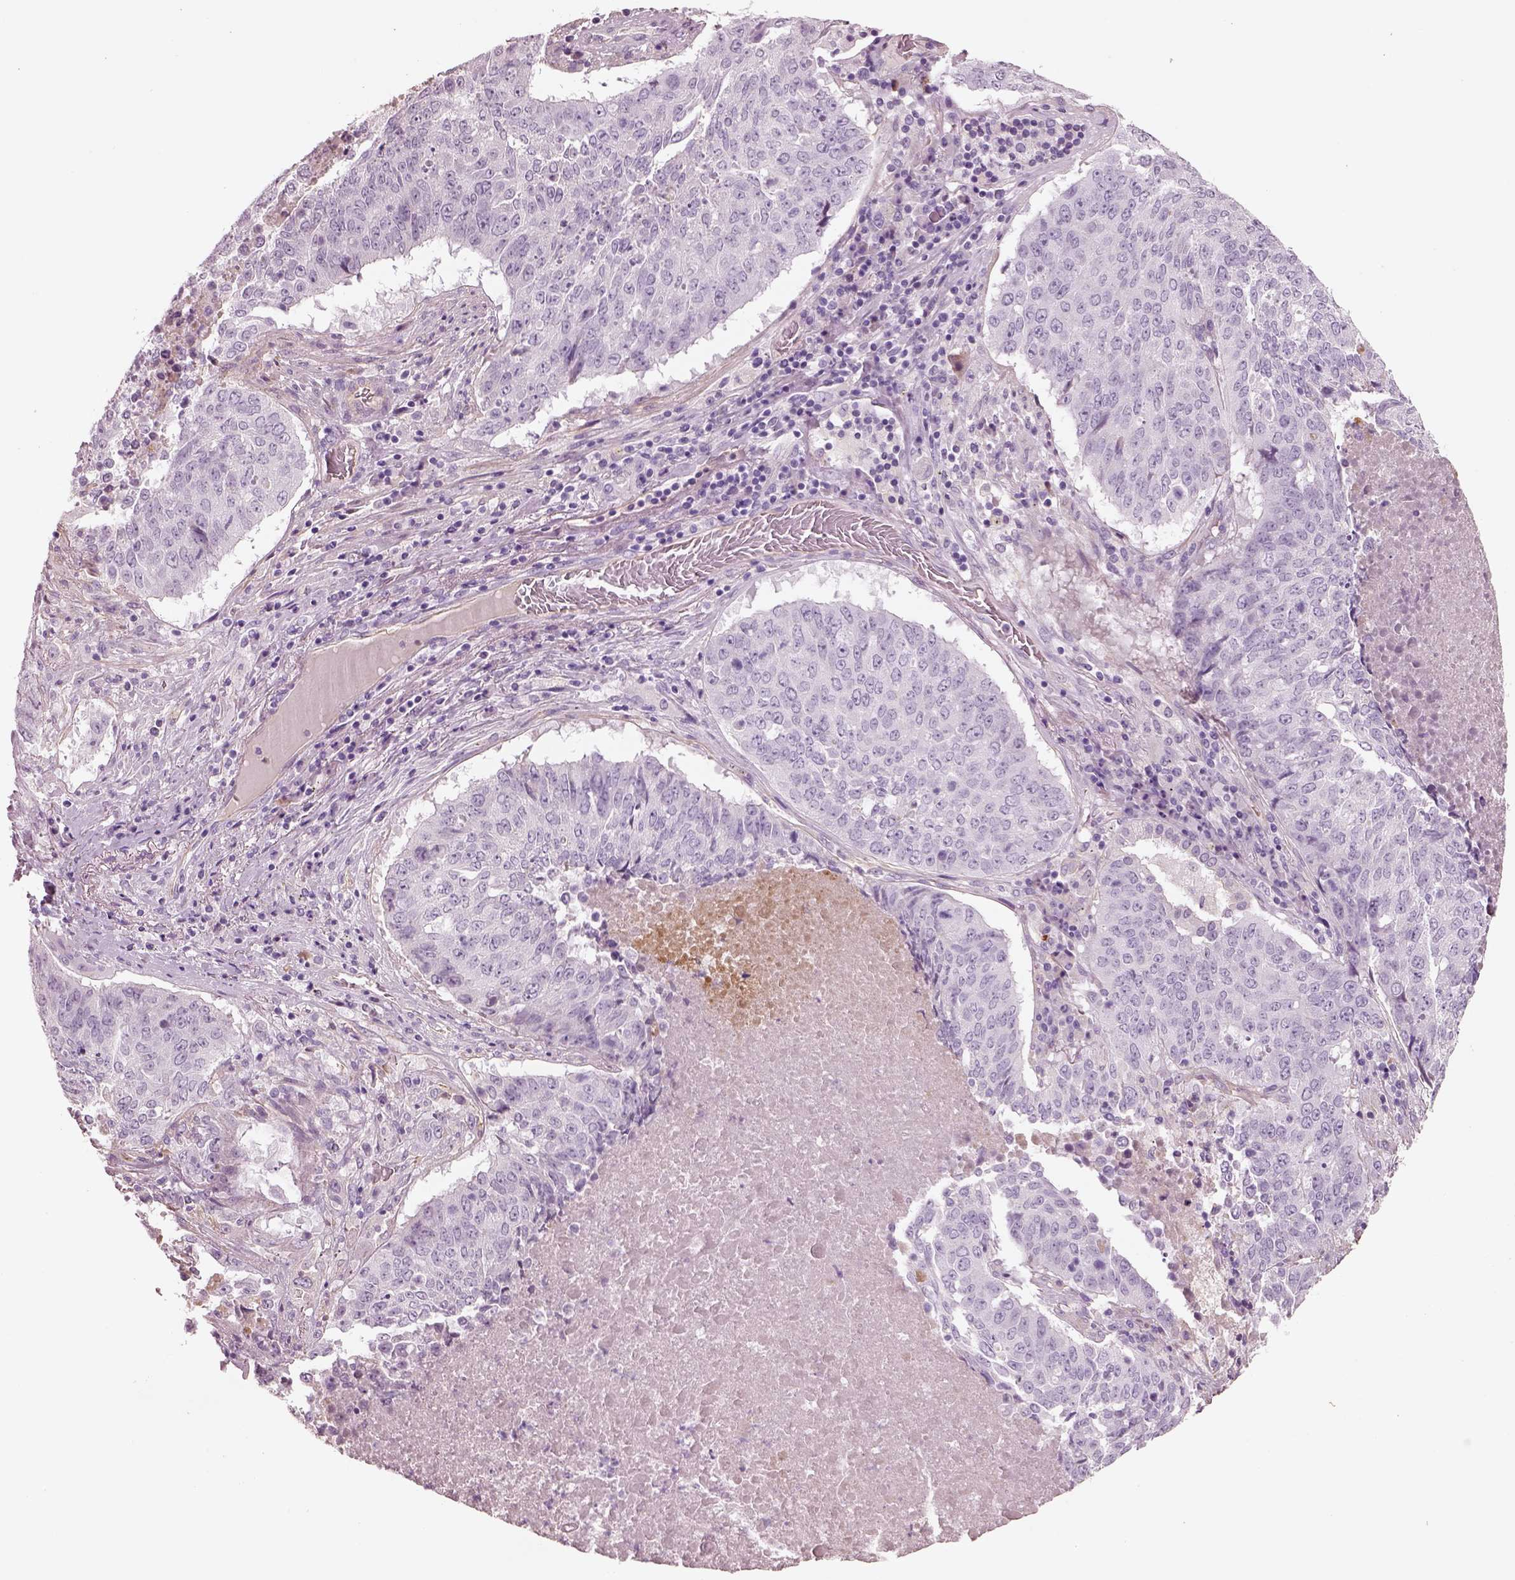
{"staining": {"intensity": "negative", "quantity": "none", "location": "none"}, "tissue": "lung cancer", "cell_type": "Tumor cells", "image_type": "cancer", "snomed": [{"axis": "morphology", "description": "Normal tissue, NOS"}, {"axis": "morphology", "description": "Squamous cell carcinoma, NOS"}, {"axis": "topography", "description": "Bronchus"}, {"axis": "topography", "description": "Lung"}], "caption": "Tumor cells are negative for brown protein staining in squamous cell carcinoma (lung).", "gene": "IGLL1", "patient": {"sex": "male", "age": 64}}